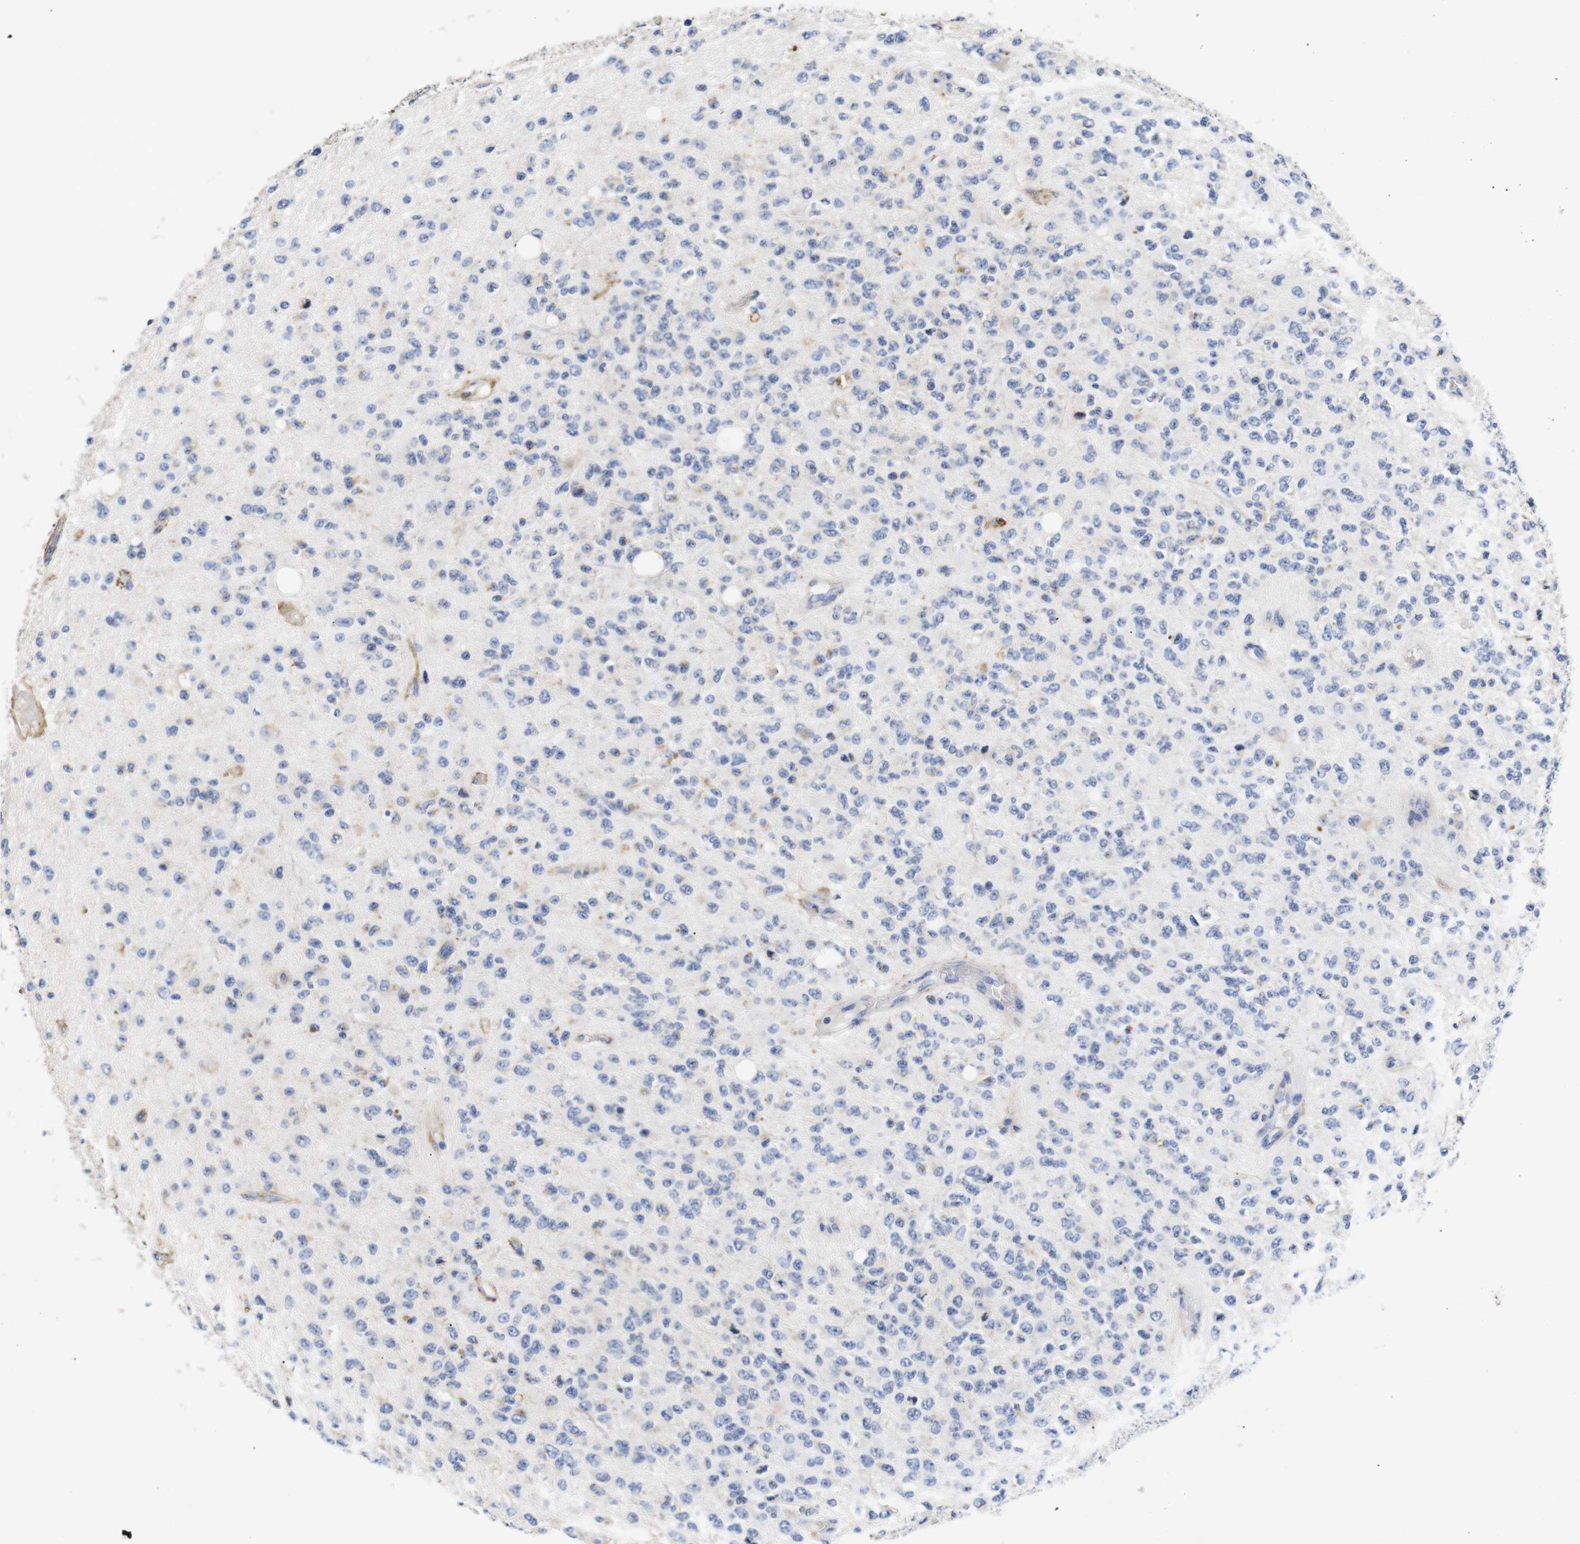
{"staining": {"intensity": "negative", "quantity": "none", "location": "none"}, "tissue": "glioma", "cell_type": "Tumor cells", "image_type": "cancer", "snomed": [{"axis": "morphology", "description": "Glioma, malignant, High grade"}, {"axis": "topography", "description": "pancreas cauda"}], "caption": "Histopathology image shows no protein positivity in tumor cells of glioma tissue.", "gene": "SDCBP", "patient": {"sex": "male", "age": 60}}